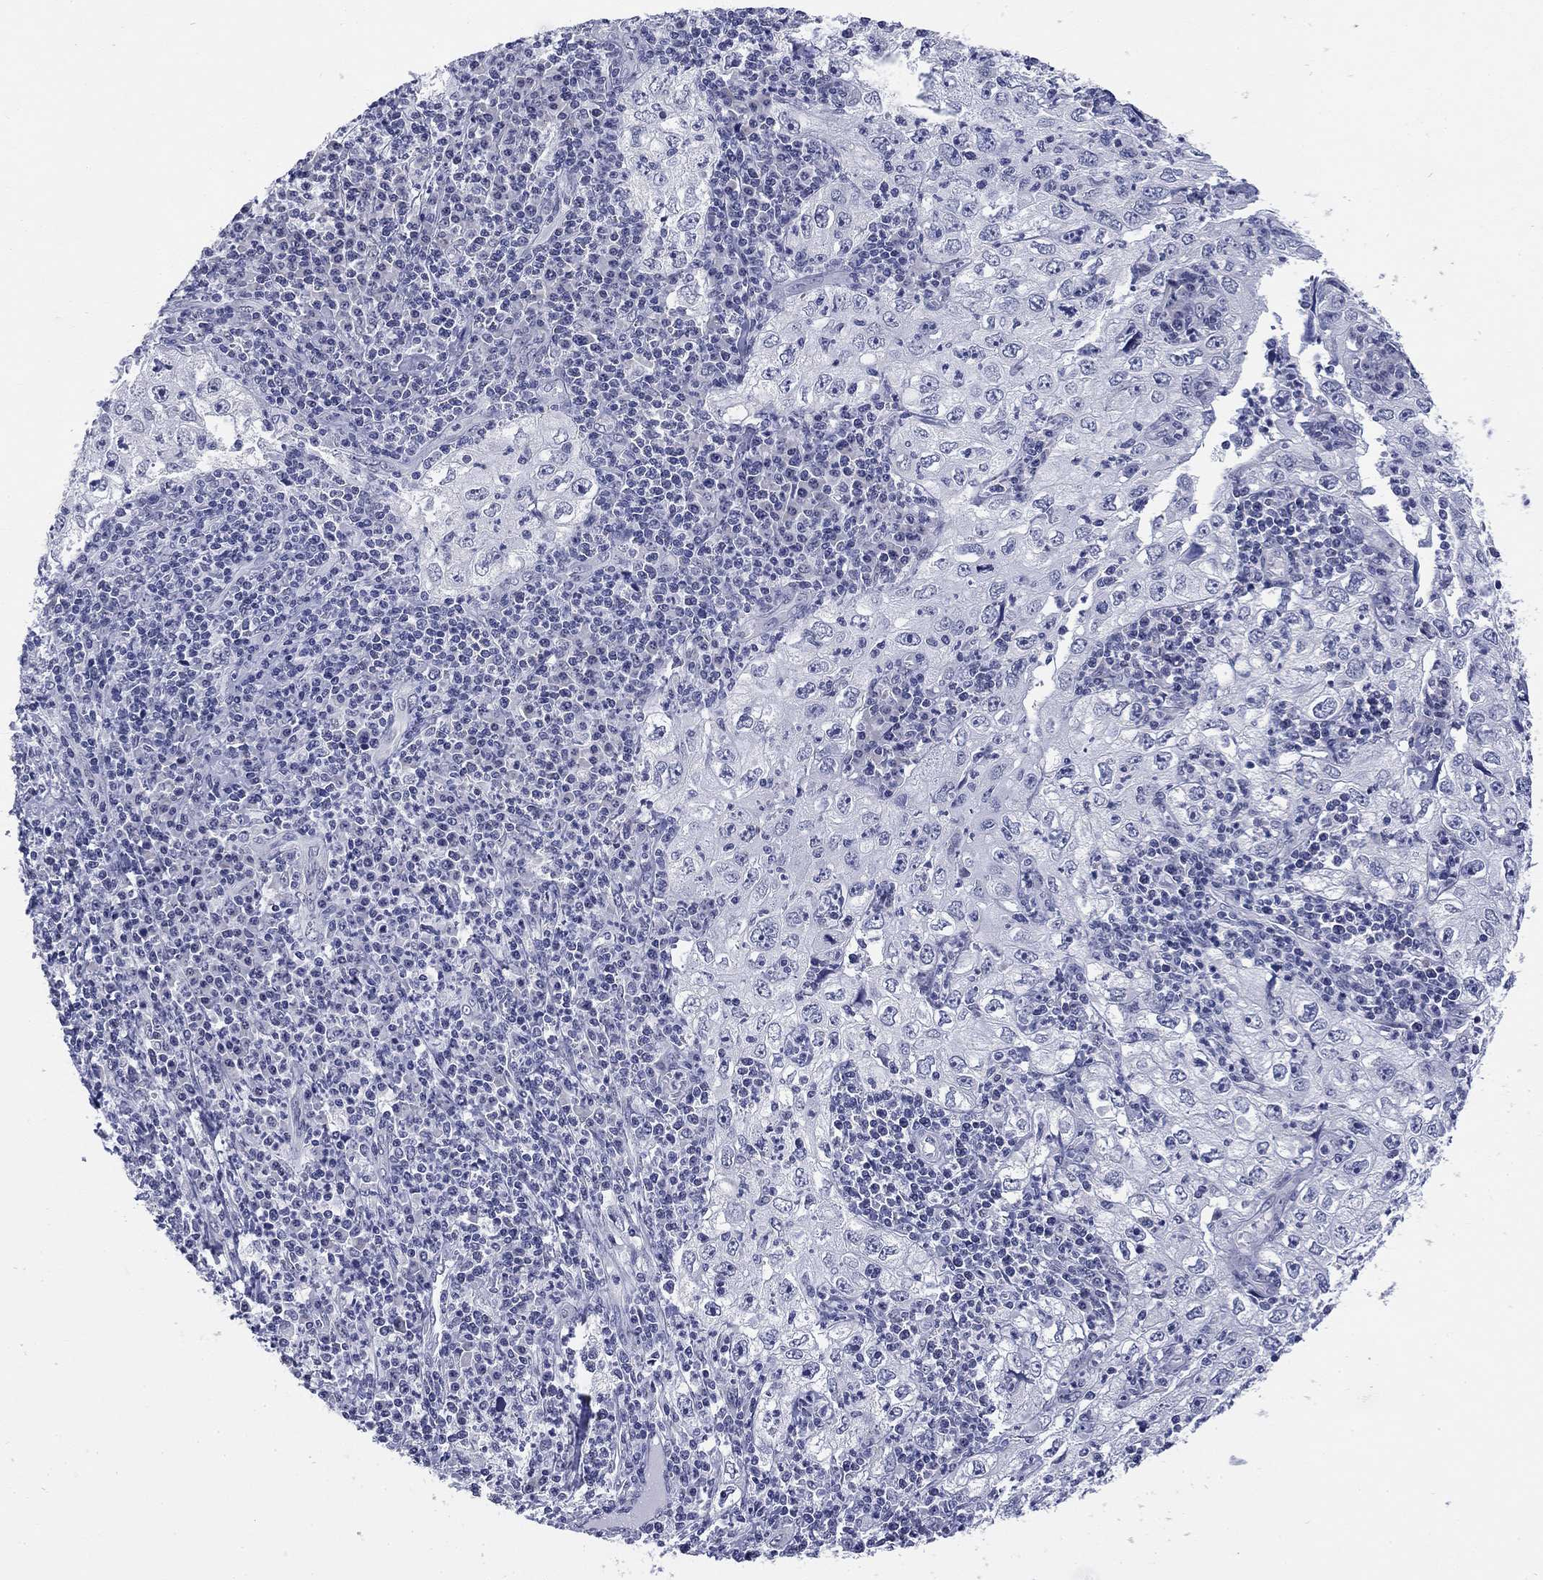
{"staining": {"intensity": "negative", "quantity": "none", "location": "none"}, "tissue": "cervical cancer", "cell_type": "Tumor cells", "image_type": "cancer", "snomed": [{"axis": "morphology", "description": "Squamous cell carcinoma, NOS"}, {"axis": "topography", "description": "Cervix"}], "caption": "A histopathology image of cervical cancer (squamous cell carcinoma) stained for a protein exhibits no brown staining in tumor cells. The staining is performed using DAB (3,3'-diaminobenzidine) brown chromogen with nuclei counter-stained in using hematoxylin.", "gene": "ECEL1", "patient": {"sex": "female", "age": 24}}